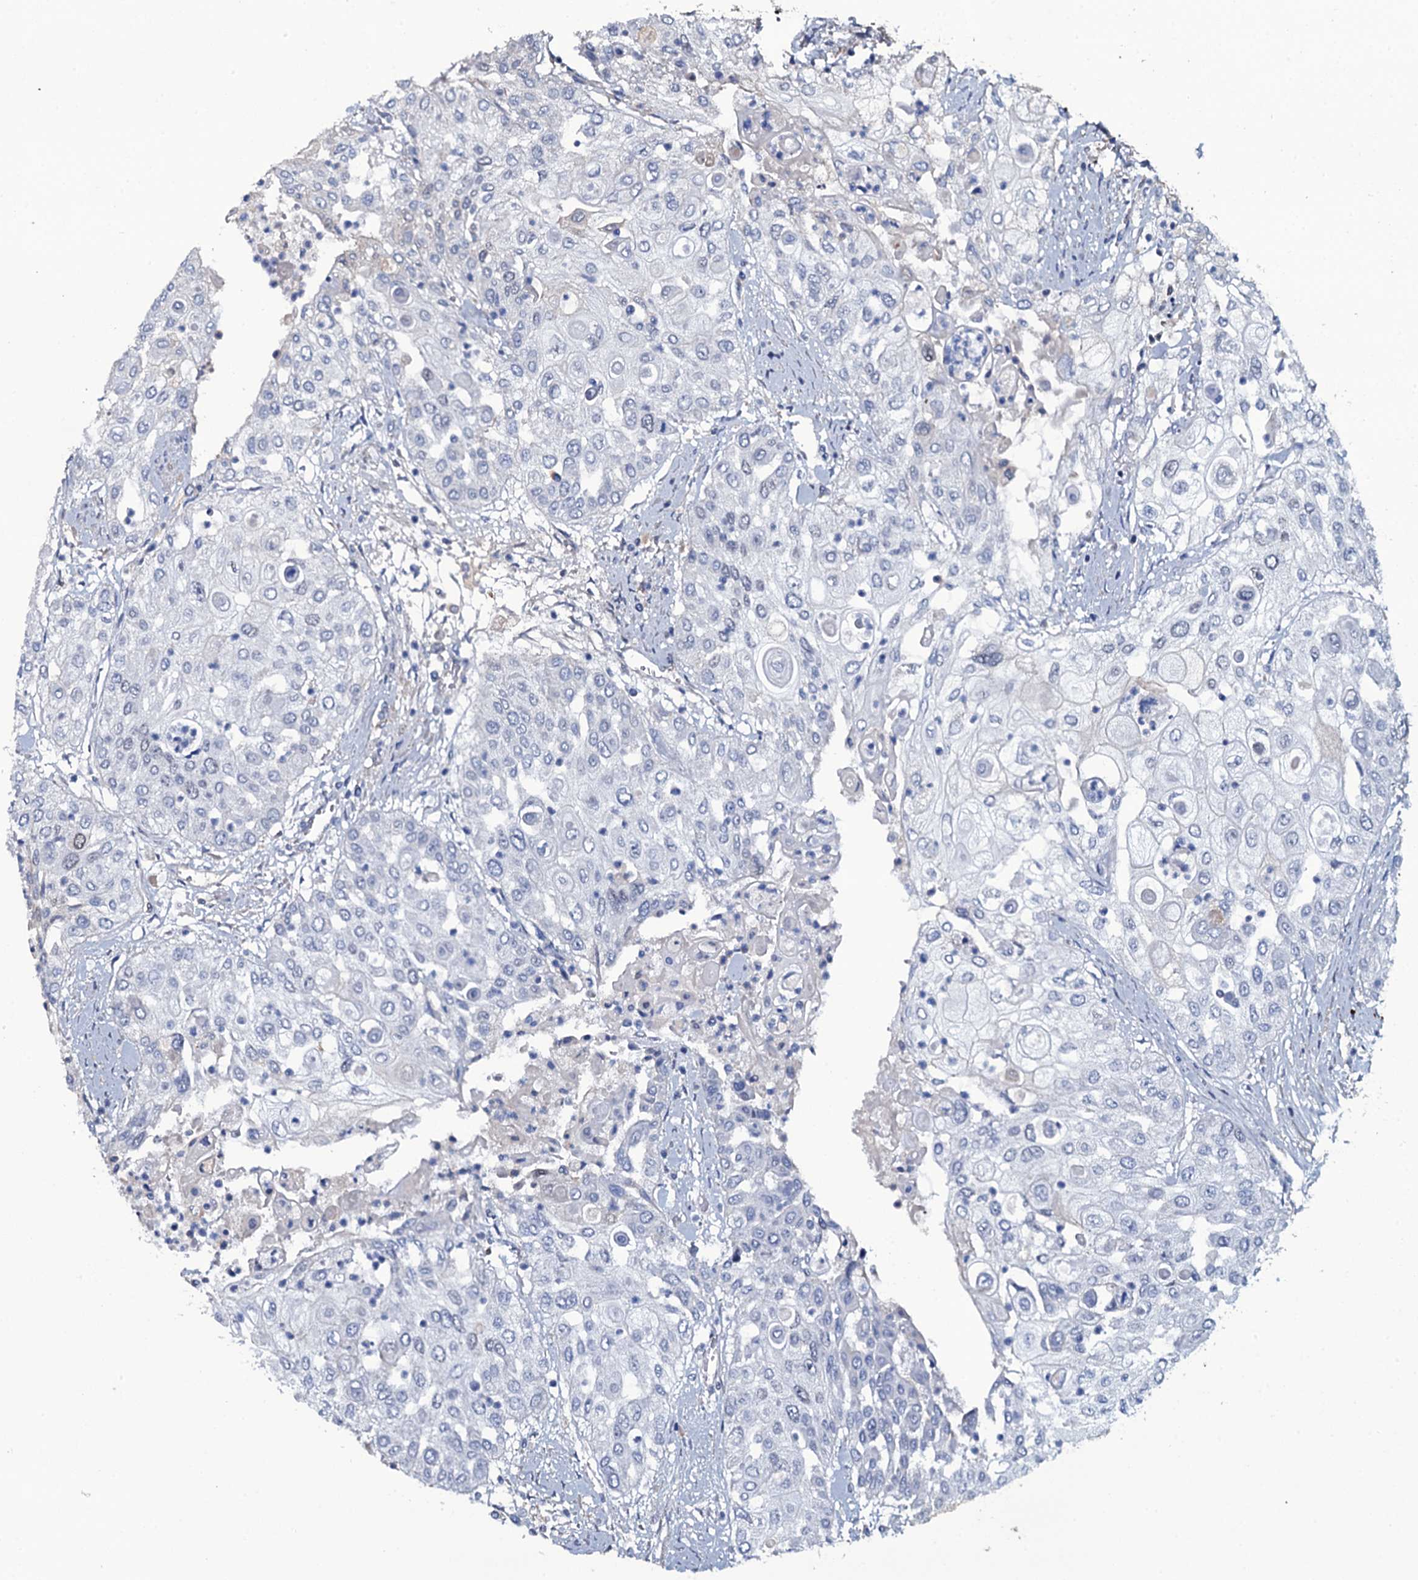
{"staining": {"intensity": "negative", "quantity": "none", "location": "none"}, "tissue": "urothelial cancer", "cell_type": "Tumor cells", "image_type": "cancer", "snomed": [{"axis": "morphology", "description": "Urothelial carcinoma, High grade"}, {"axis": "topography", "description": "Urinary bladder"}], "caption": "High magnification brightfield microscopy of high-grade urothelial carcinoma stained with DAB (brown) and counterstained with hematoxylin (blue): tumor cells show no significant expression.", "gene": "LYG2", "patient": {"sex": "female", "age": 79}}